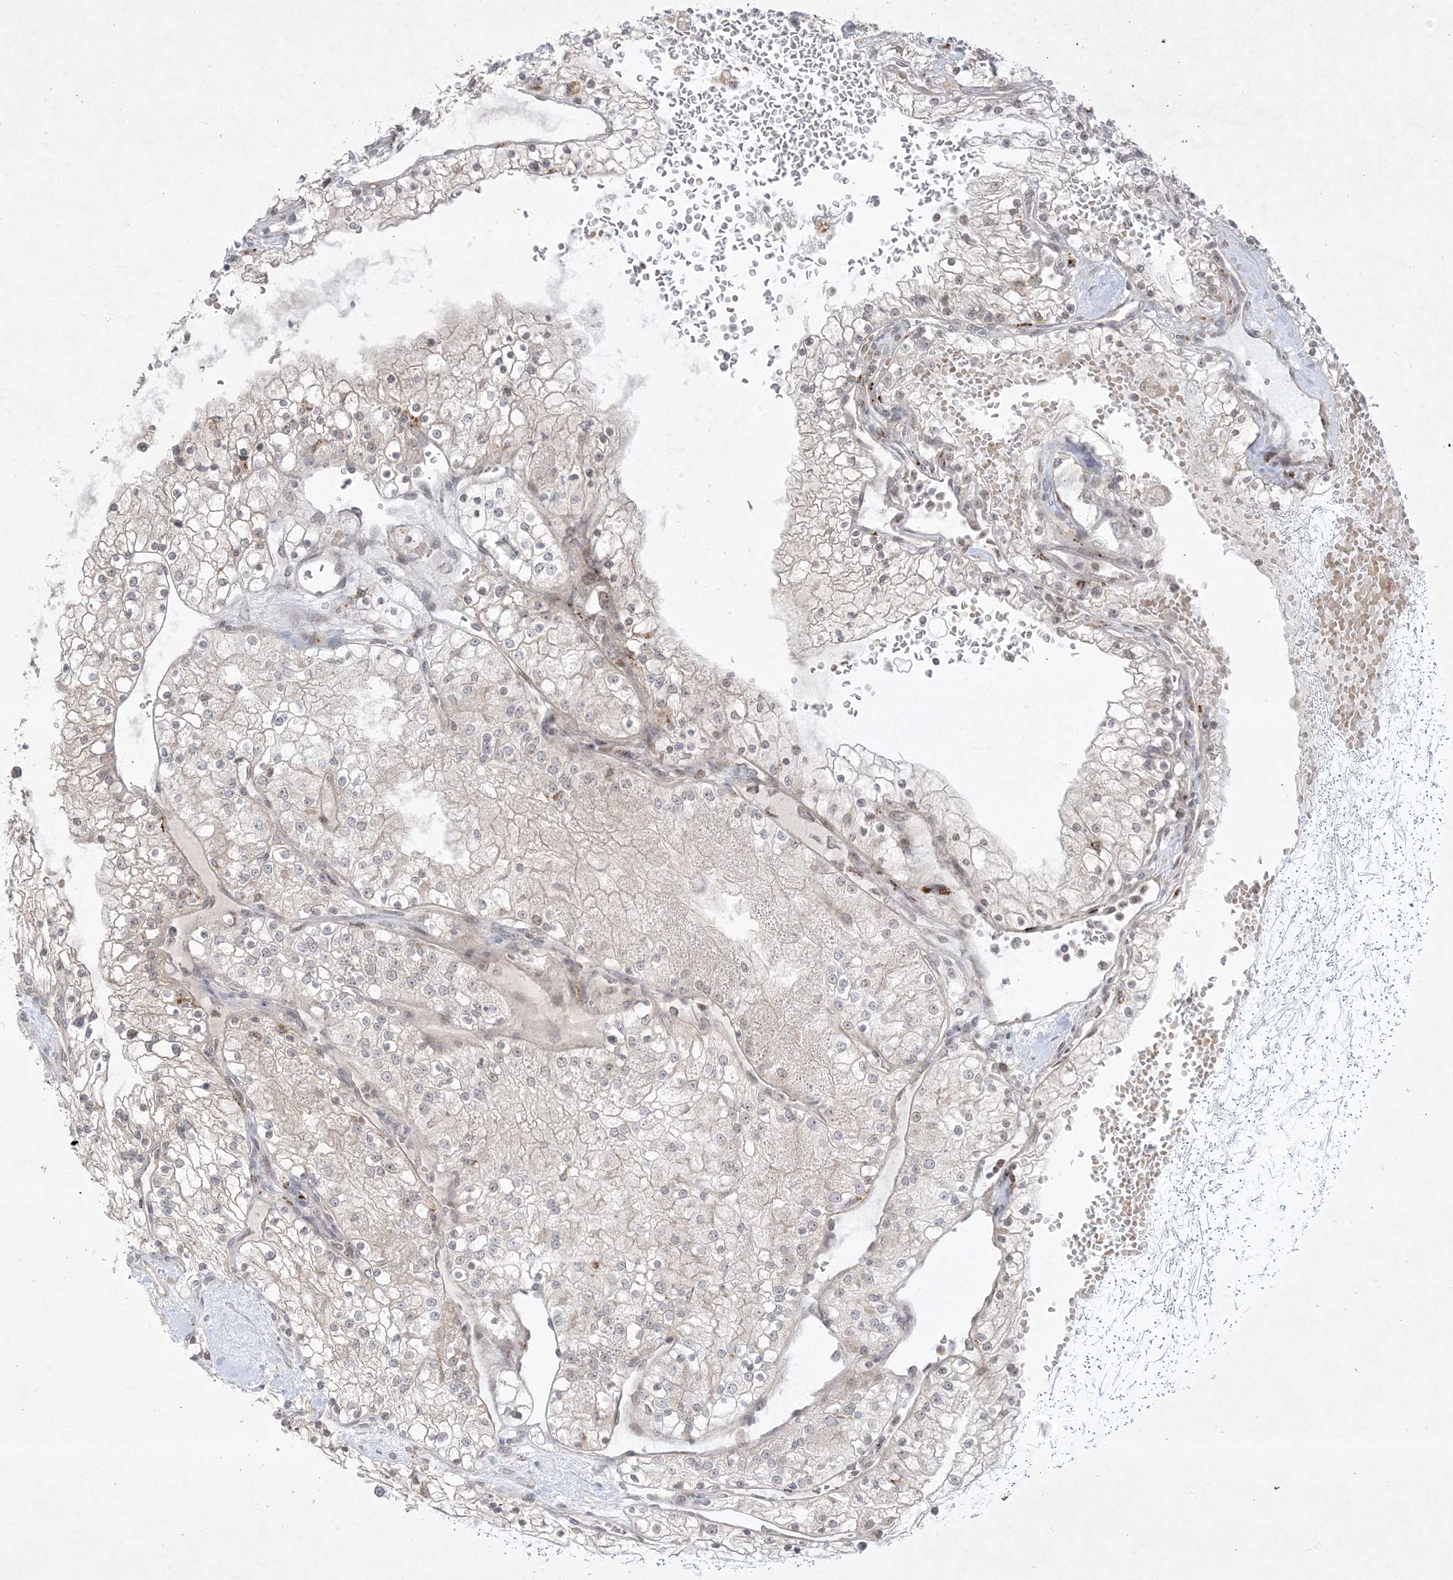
{"staining": {"intensity": "weak", "quantity": "<25%", "location": "cytoplasmic/membranous,nuclear"}, "tissue": "renal cancer", "cell_type": "Tumor cells", "image_type": "cancer", "snomed": [{"axis": "morphology", "description": "Normal tissue, NOS"}, {"axis": "morphology", "description": "Adenocarcinoma, NOS"}, {"axis": "topography", "description": "Kidney"}], "caption": "This is a micrograph of IHC staining of adenocarcinoma (renal), which shows no expression in tumor cells. (DAB (3,3'-diaminobenzidine) immunohistochemistry, high magnification).", "gene": "PTK6", "patient": {"sex": "male", "age": 68}}